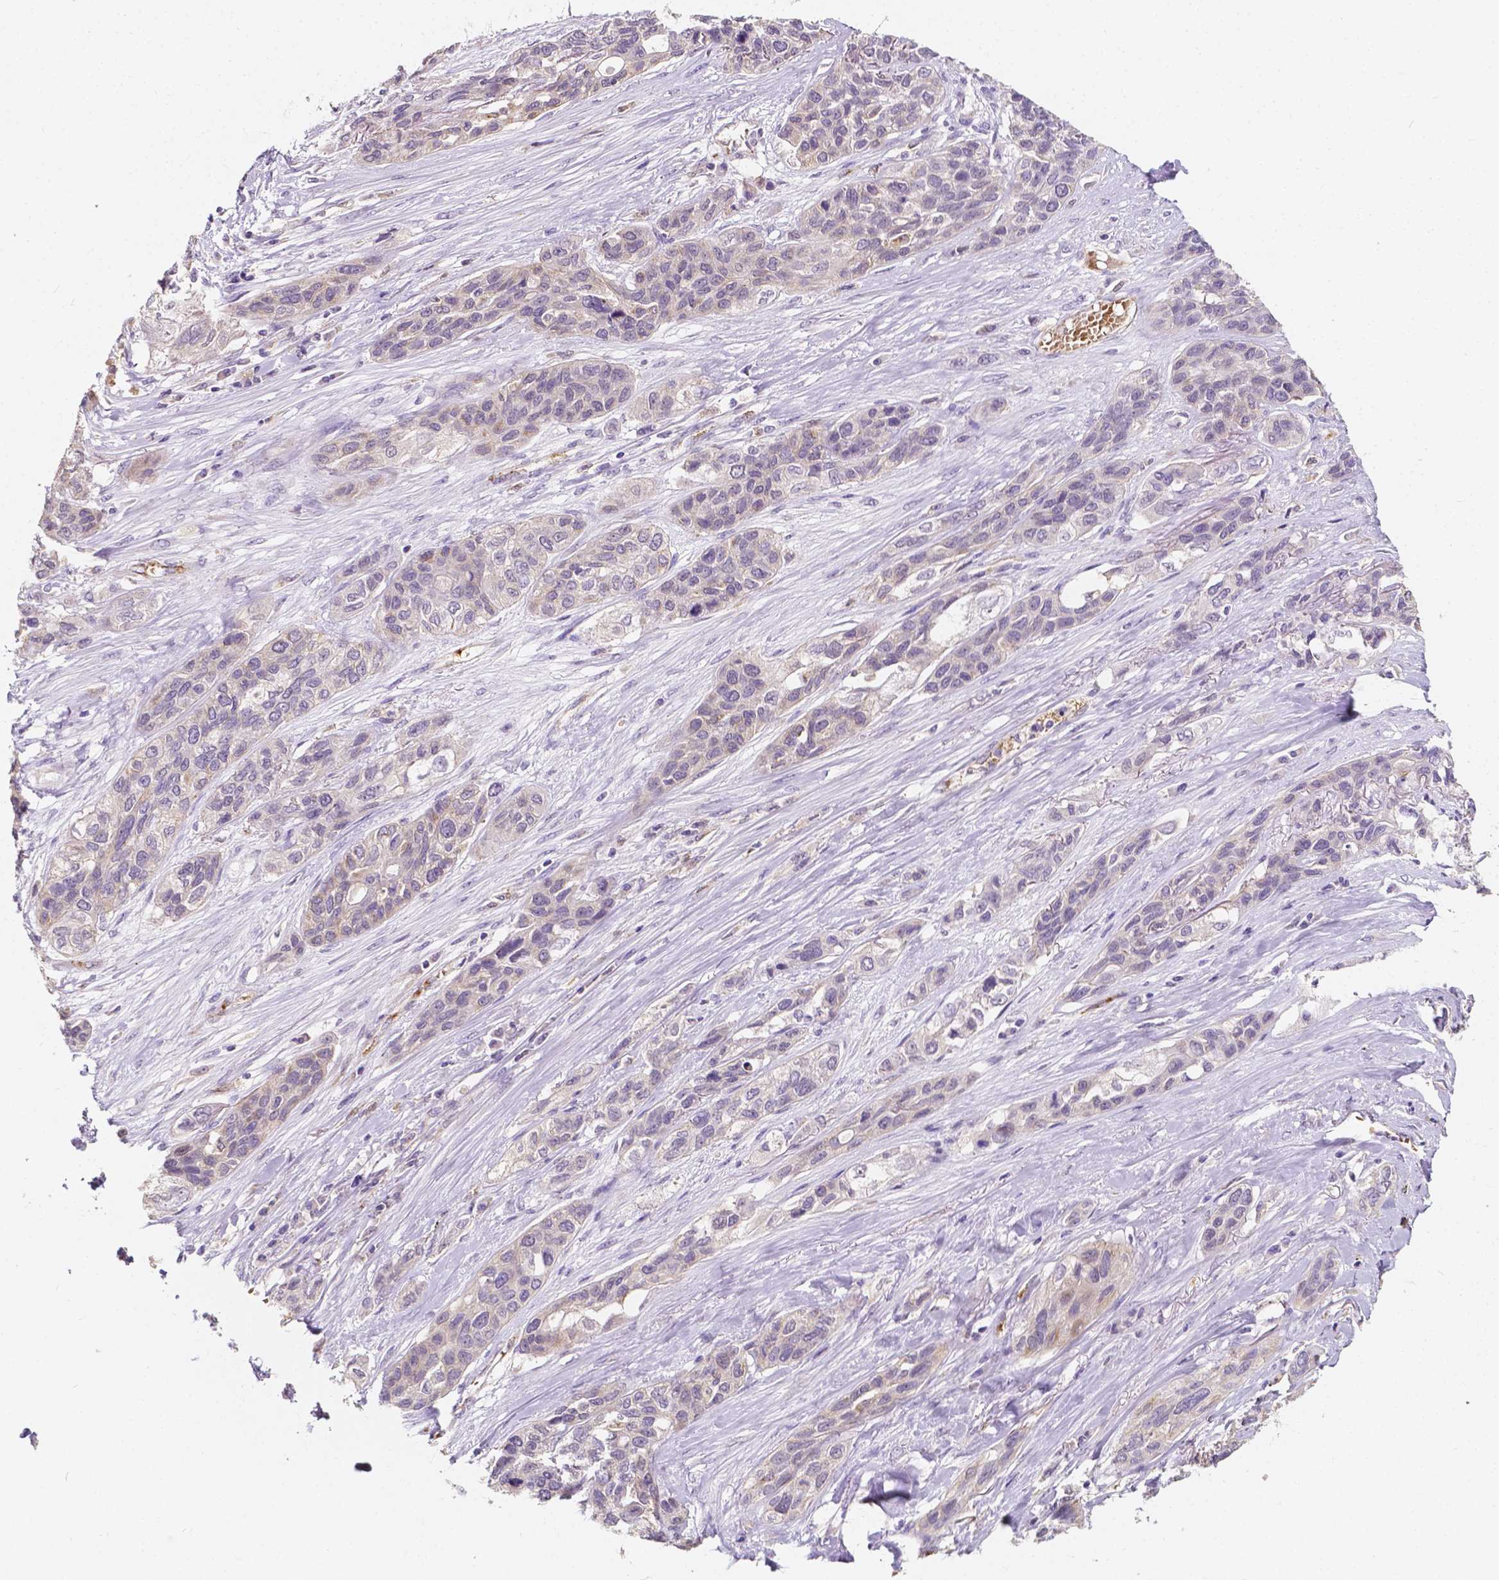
{"staining": {"intensity": "weak", "quantity": "<25%", "location": "cytoplasmic/membranous"}, "tissue": "lung cancer", "cell_type": "Tumor cells", "image_type": "cancer", "snomed": [{"axis": "morphology", "description": "Squamous cell carcinoma, NOS"}, {"axis": "topography", "description": "Lung"}], "caption": "Tumor cells are negative for brown protein staining in squamous cell carcinoma (lung).", "gene": "SLC22A4", "patient": {"sex": "female", "age": 70}}